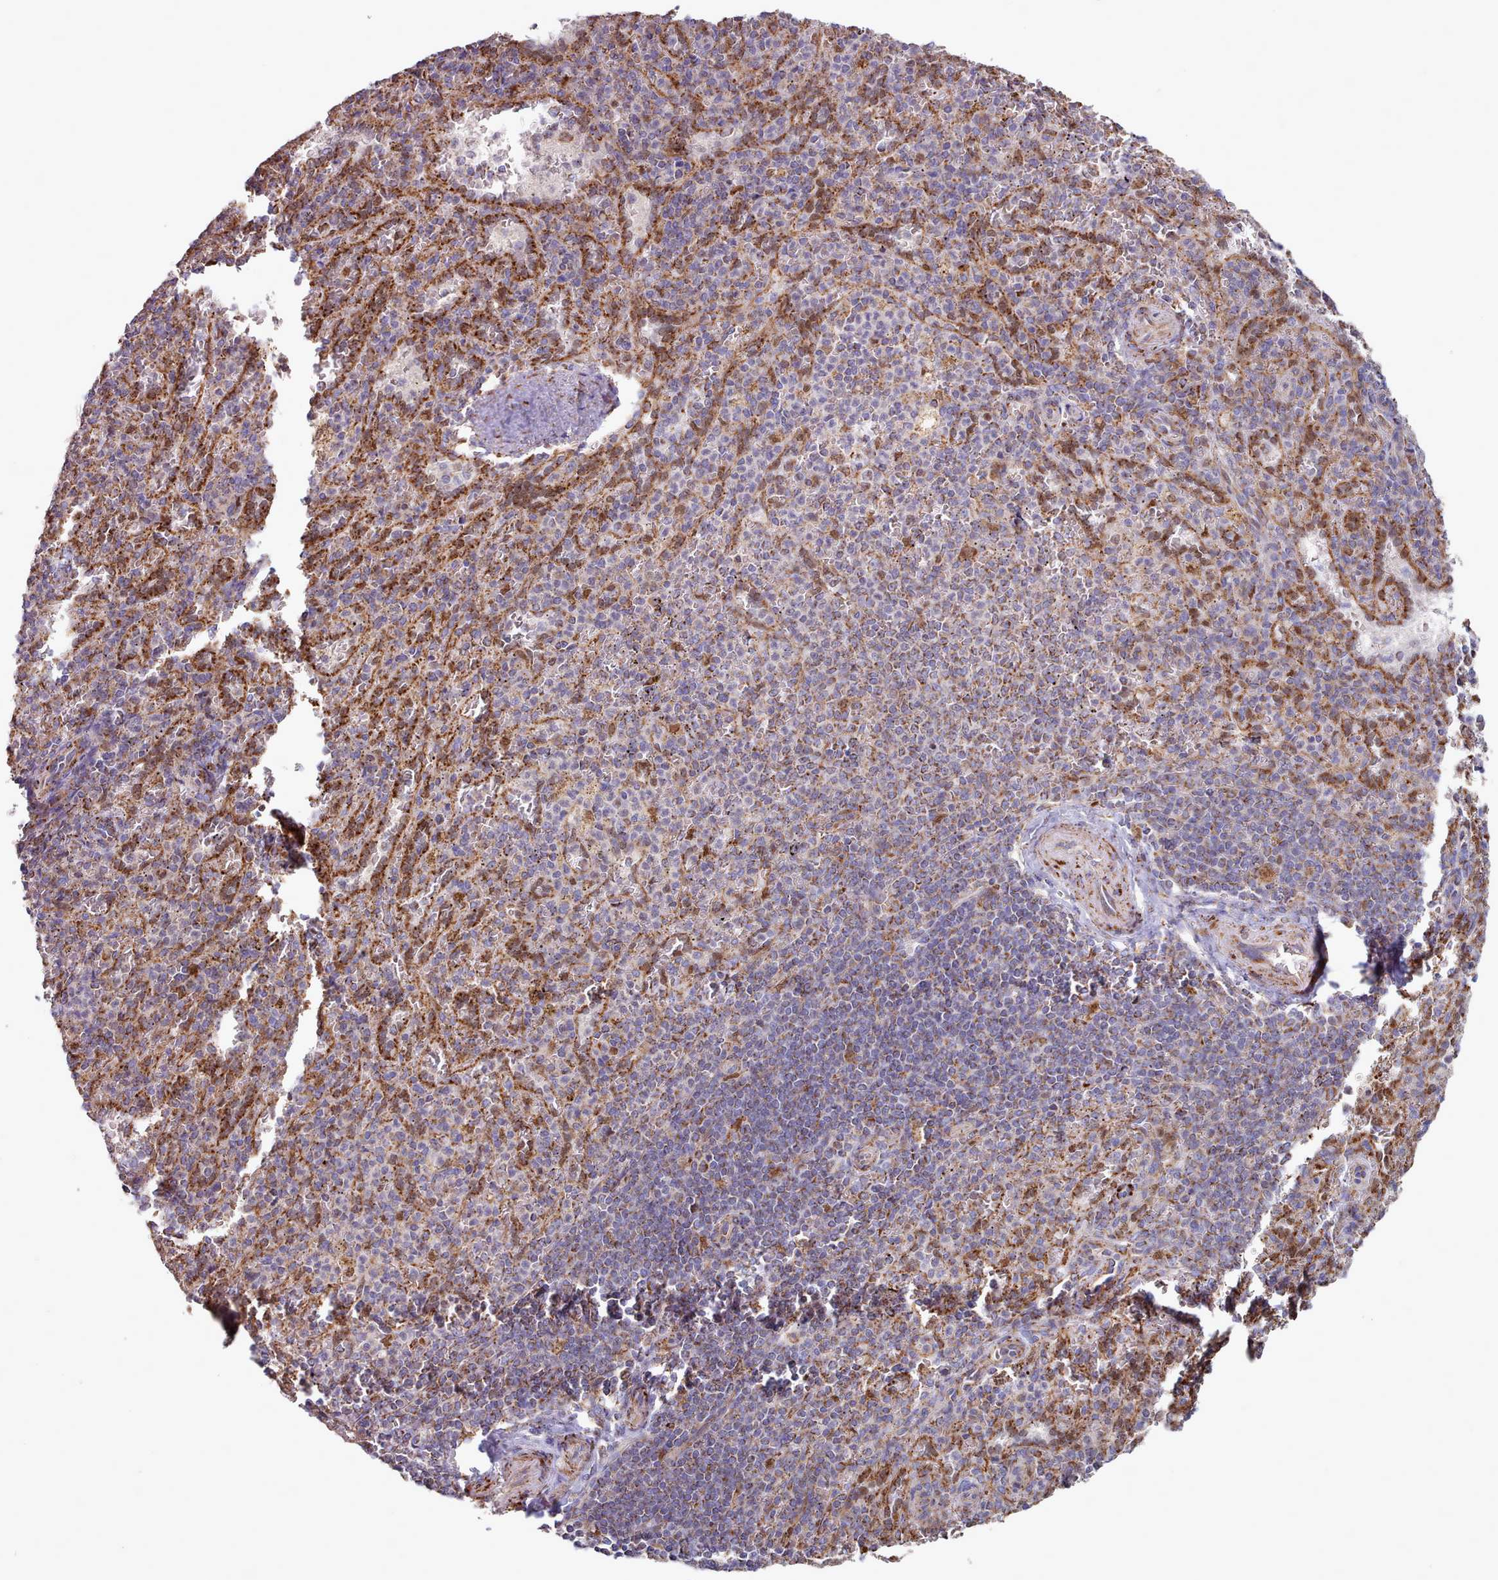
{"staining": {"intensity": "moderate", "quantity": "25%-75%", "location": "cytoplasmic/membranous"}, "tissue": "spleen", "cell_type": "Cells in red pulp", "image_type": "normal", "snomed": [{"axis": "morphology", "description": "Normal tissue, NOS"}, {"axis": "topography", "description": "Spleen"}], "caption": "High-magnification brightfield microscopy of normal spleen stained with DAB (3,3'-diaminobenzidine) (brown) and counterstained with hematoxylin (blue). cells in red pulp exhibit moderate cytoplasmic/membranous expression is seen in approximately25%-75% of cells.", "gene": "HSDL2", "patient": {"sex": "female", "age": 21}}